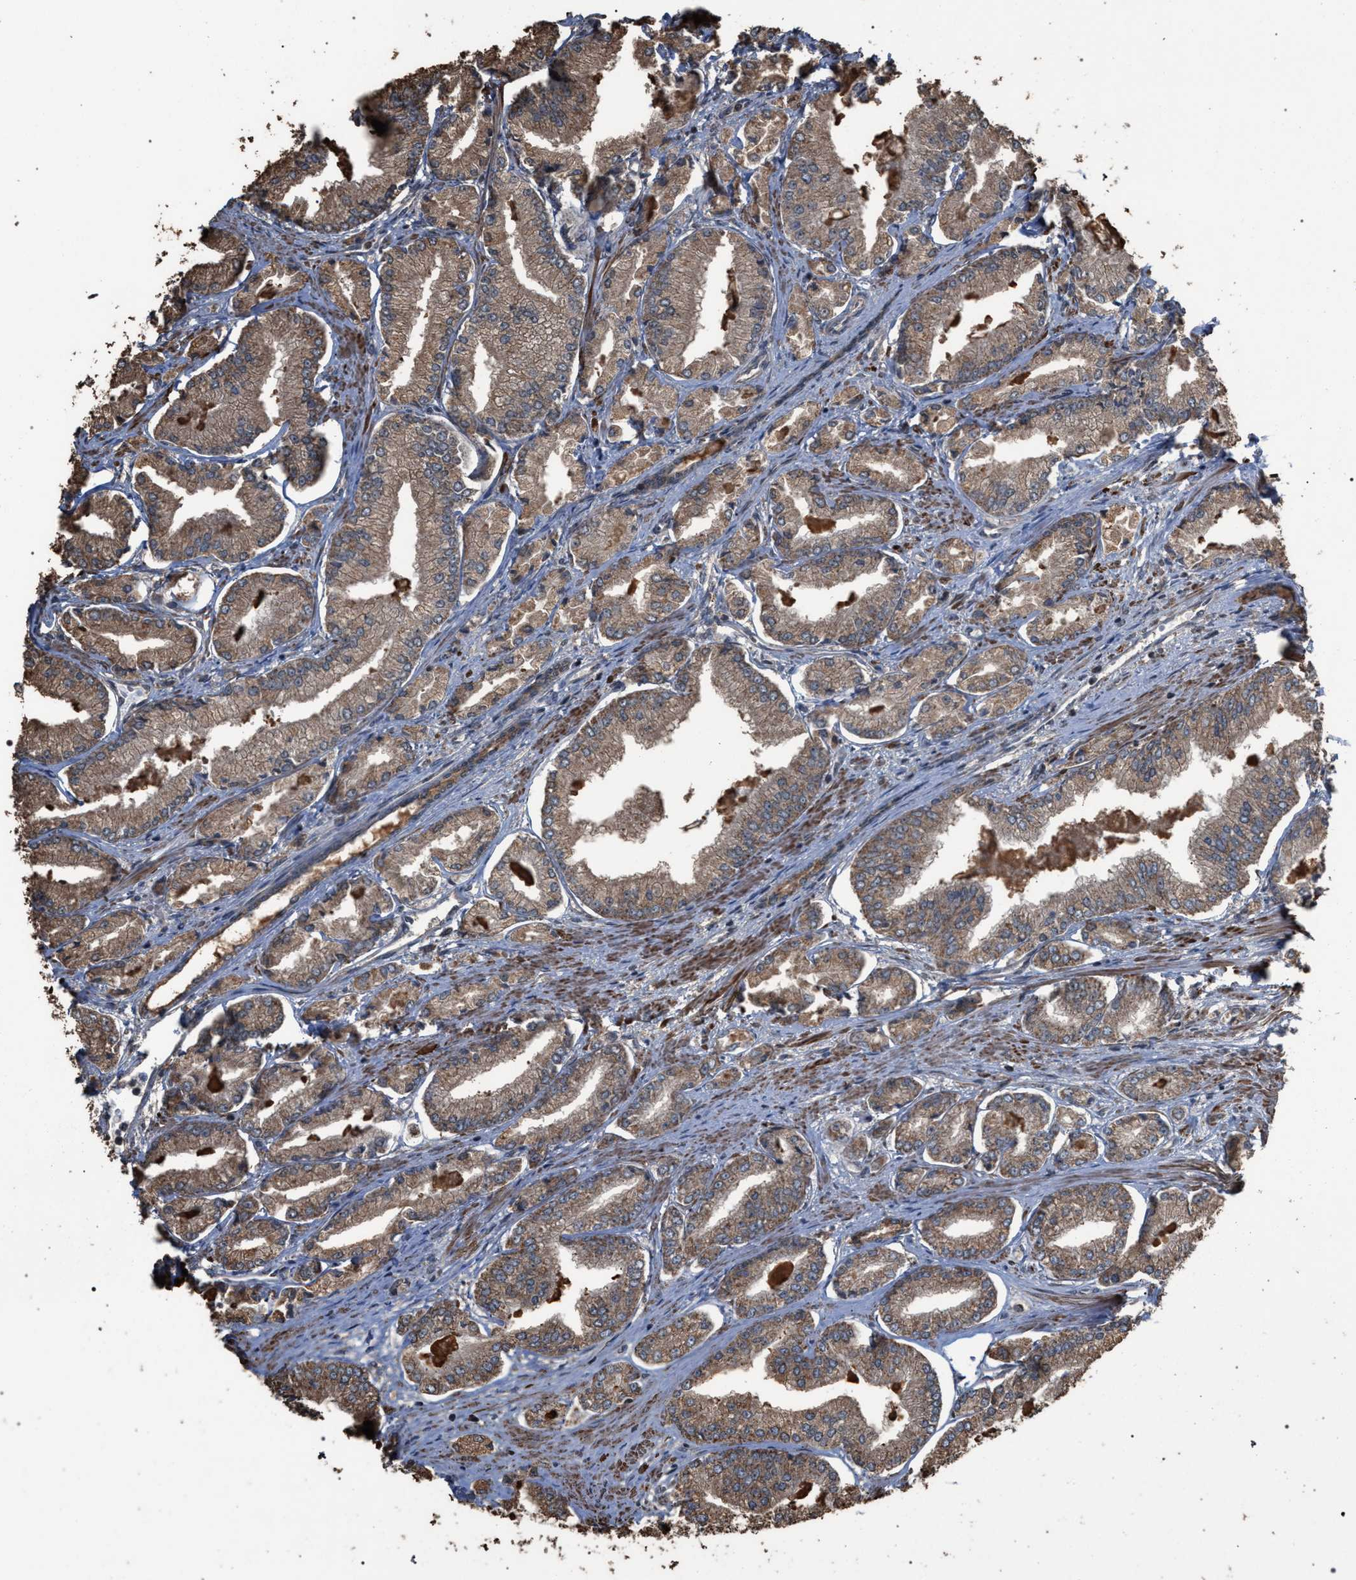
{"staining": {"intensity": "moderate", "quantity": ">75%", "location": "cytoplasmic/membranous"}, "tissue": "prostate cancer", "cell_type": "Tumor cells", "image_type": "cancer", "snomed": [{"axis": "morphology", "description": "Adenocarcinoma, Low grade"}, {"axis": "topography", "description": "Prostate"}], "caption": "This photomicrograph shows prostate low-grade adenocarcinoma stained with IHC to label a protein in brown. The cytoplasmic/membranous of tumor cells show moderate positivity for the protein. Nuclei are counter-stained blue.", "gene": "NAA35", "patient": {"sex": "male", "age": 52}}